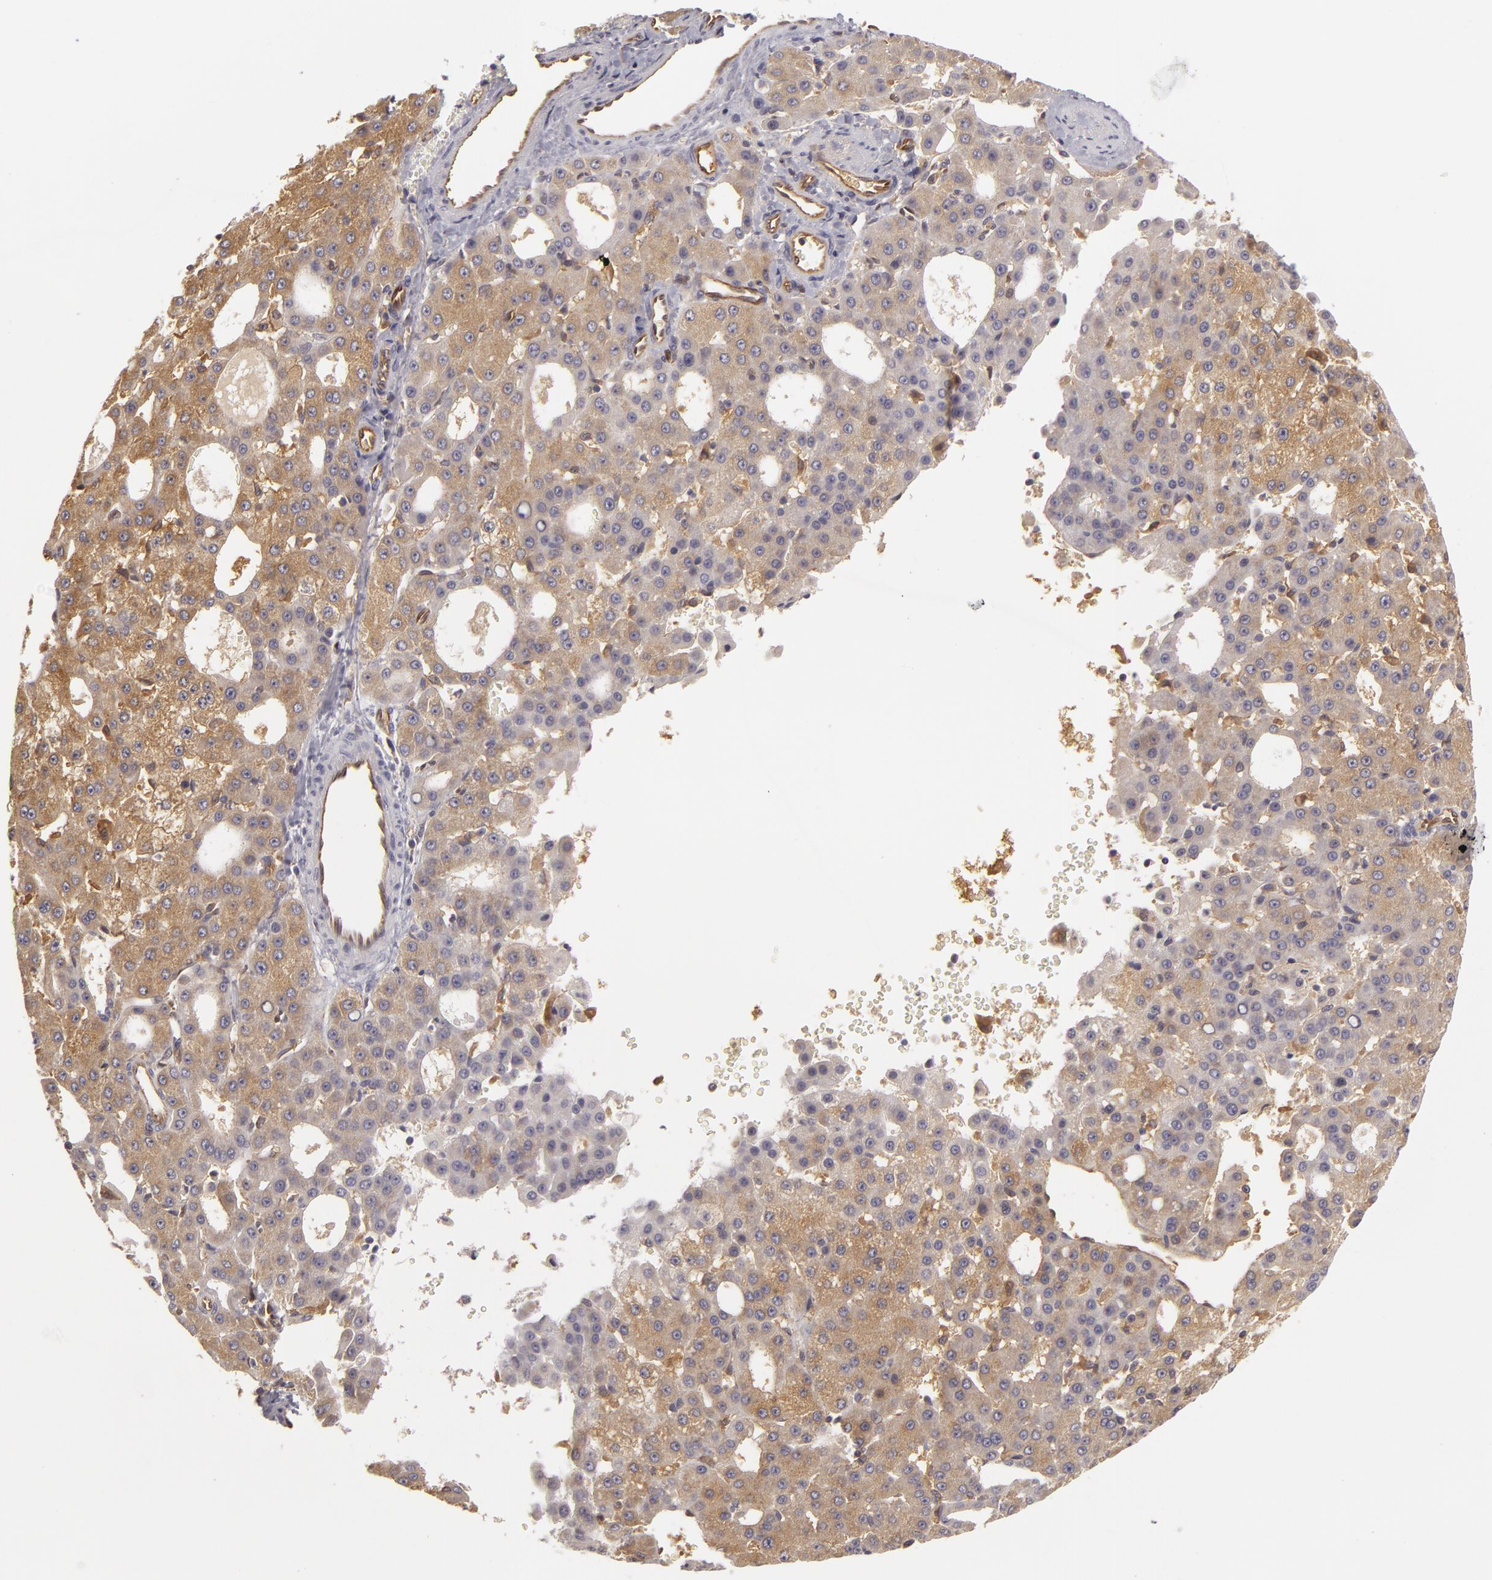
{"staining": {"intensity": "weak", "quantity": "25%-75%", "location": "cytoplasmic/membranous"}, "tissue": "liver cancer", "cell_type": "Tumor cells", "image_type": "cancer", "snomed": [{"axis": "morphology", "description": "Carcinoma, Hepatocellular, NOS"}, {"axis": "topography", "description": "Liver"}], "caption": "Protein expression analysis of liver hepatocellular carcinoma displays weak cytoplasmic/membranous expression in about 25%-75% of tumor cells. (IHC, brightfield microscopy, high magnification).", "gene": "ZNF229", "patient": {"sex": "male", "age": 47}}